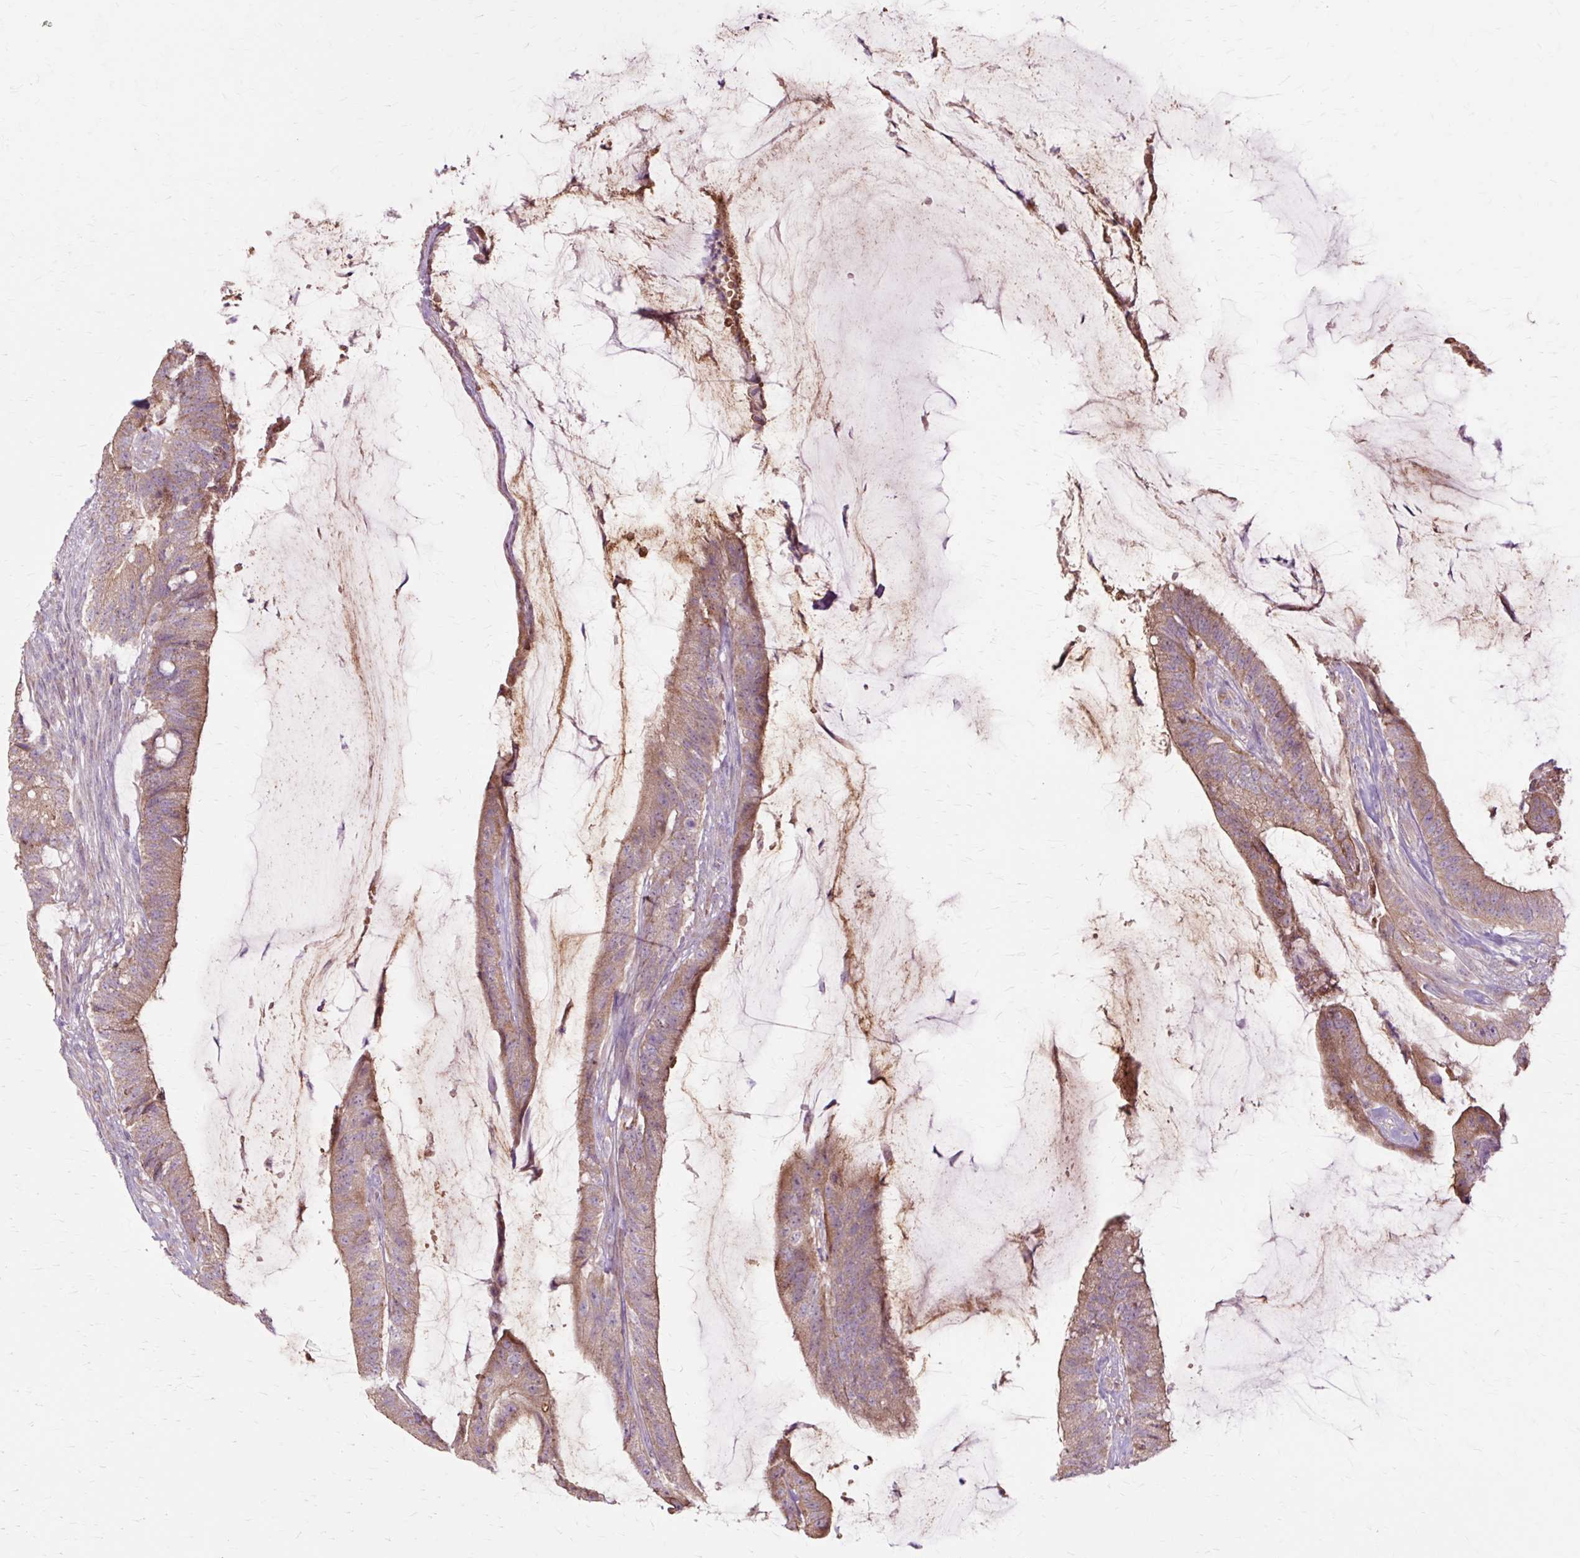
{"staining": {"intensity": "moderate", "quantity": ">75%", "location": "cytoplasmic/membranous"}, "tissue": "colorectal cancer", "cell_type": "Tumor cells", "image_type": "cancer", "snomed": [{"axis": "morphology", "description": "Adenocarcinoma, NOS"}, {"axis": "topography", "description": "Colon"}], "caption": "A high-resolution image shows IHC staining of colorectal cancer, which shows moderate cytoplasmic/membranous positivity in approximately >75% of tumor cells. Immunohistochemistry stains the protein of interest in brown and the nuclei are stained blue.", "gene": "PDZD2", "patient": {"sex": "female", "age": 43}}